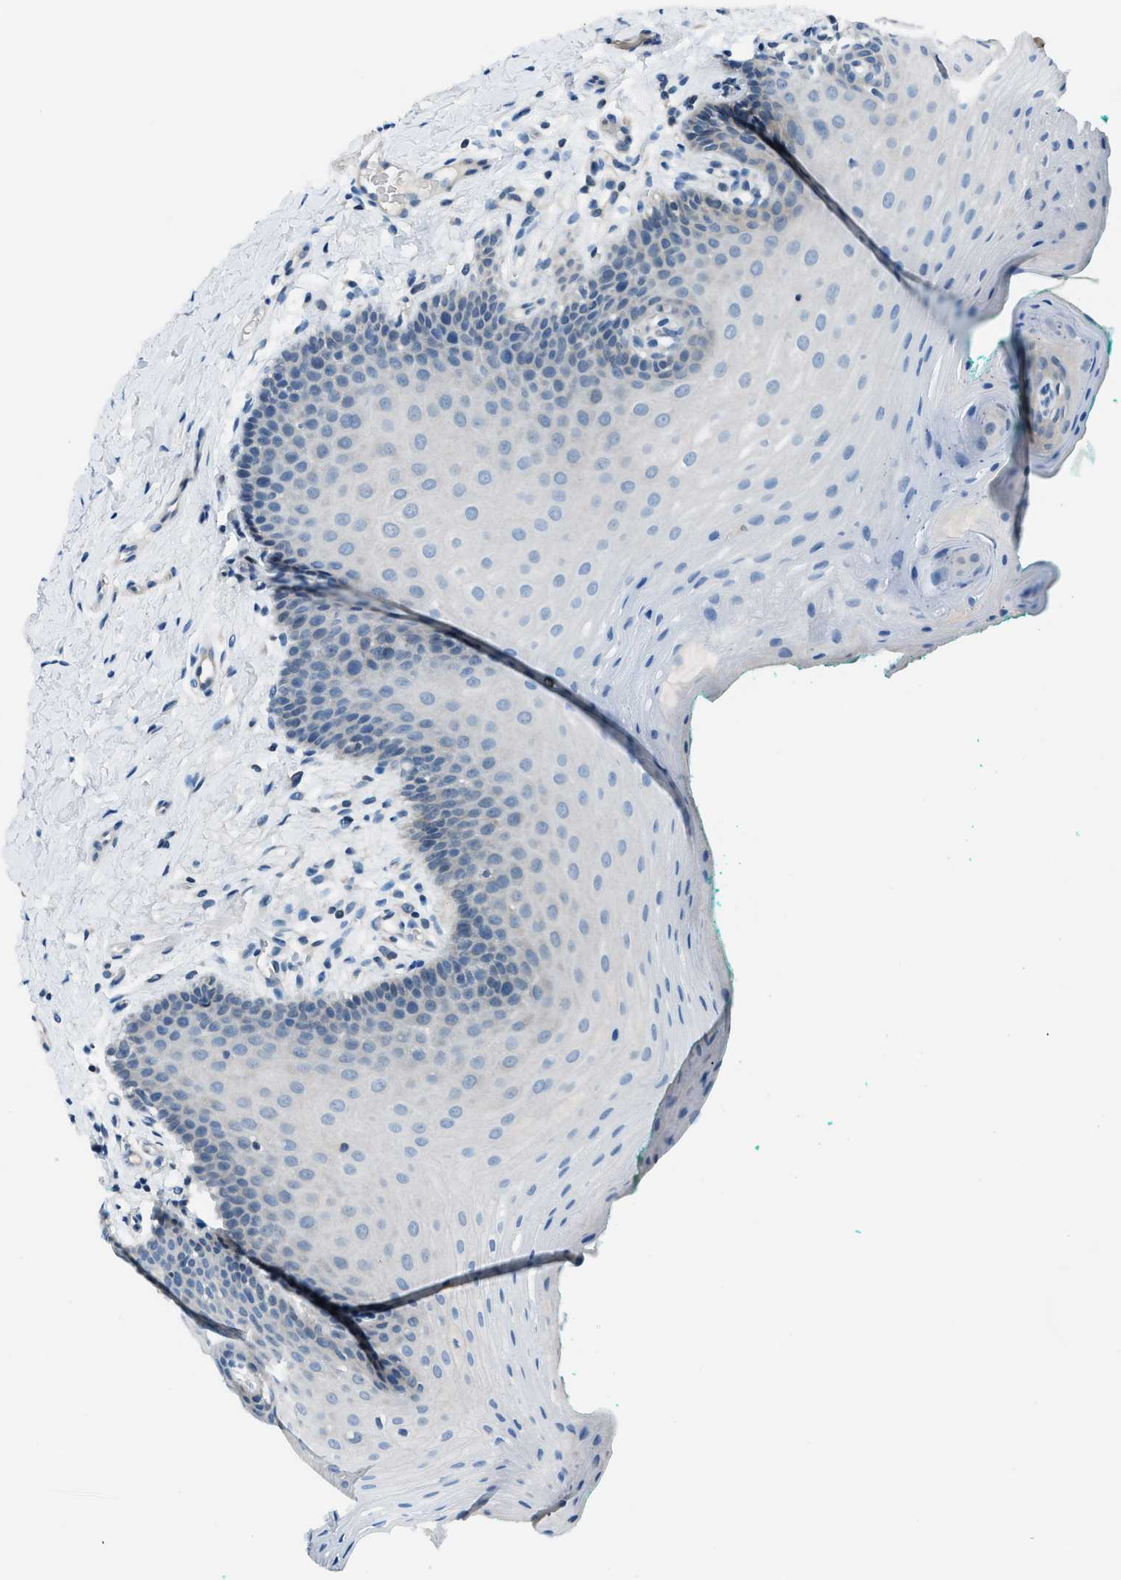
{"staining": {"intensity": "negative", "quantity": "none", "location": "none"}, "tissue": "oral mucosa", "cell_type": "Squamous epithelial cells", "image_type": "normal", "snomed": [{"axis": "morphology", "description": "Normal tissue, NOS"}, {"axis": "topography", "description": "Oral tissue"}], "caption": "Protein analysis of normal oral mucosa shows no significant expression in squamous epithelial cells.", "gene": "ACP1", "patient": {"sex": "male", "age": 58}}